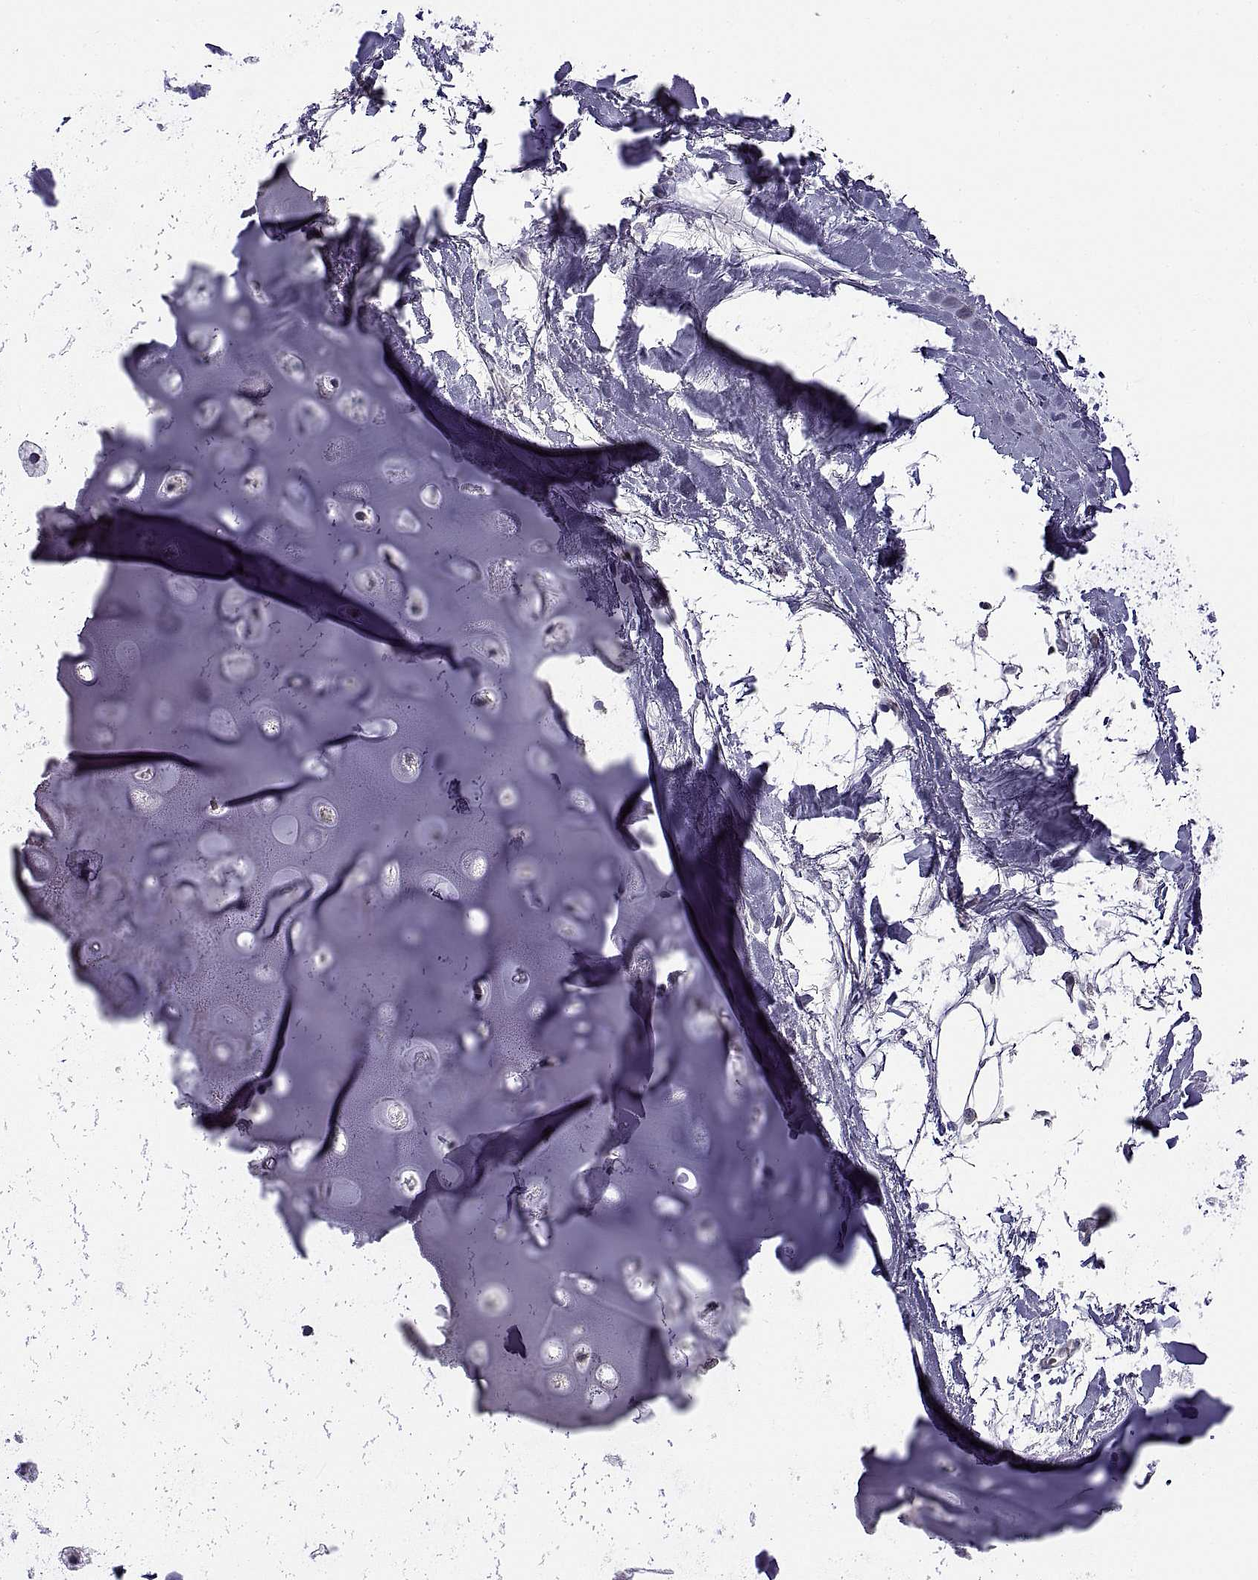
{"staining": {"intensity": "negative", "quantity": "none", "location": "none"}, "tissue": "adipose tissue", "cell_type": "Adipocytes", "image_type": "normal", "snomed": [{"axis": "morphology", "description": "Normal tissue, NOS"}, {"axis": "morphology", "description": "Squamous cell carcinoma, NOS"}, {"axis": "topography", "description": "Cartilage tissue"}, {"axis": "topography", "description": "Lung"}], "caption": "Adipocytes show no significant protein staining in normal adipose tissue. (DAB (3,3'-diaminobenzidine) immunohistochemistry with hematoxylin counter stain).", "gene": "NPTX2", "patient": {"sex": "male", "age": 66}}